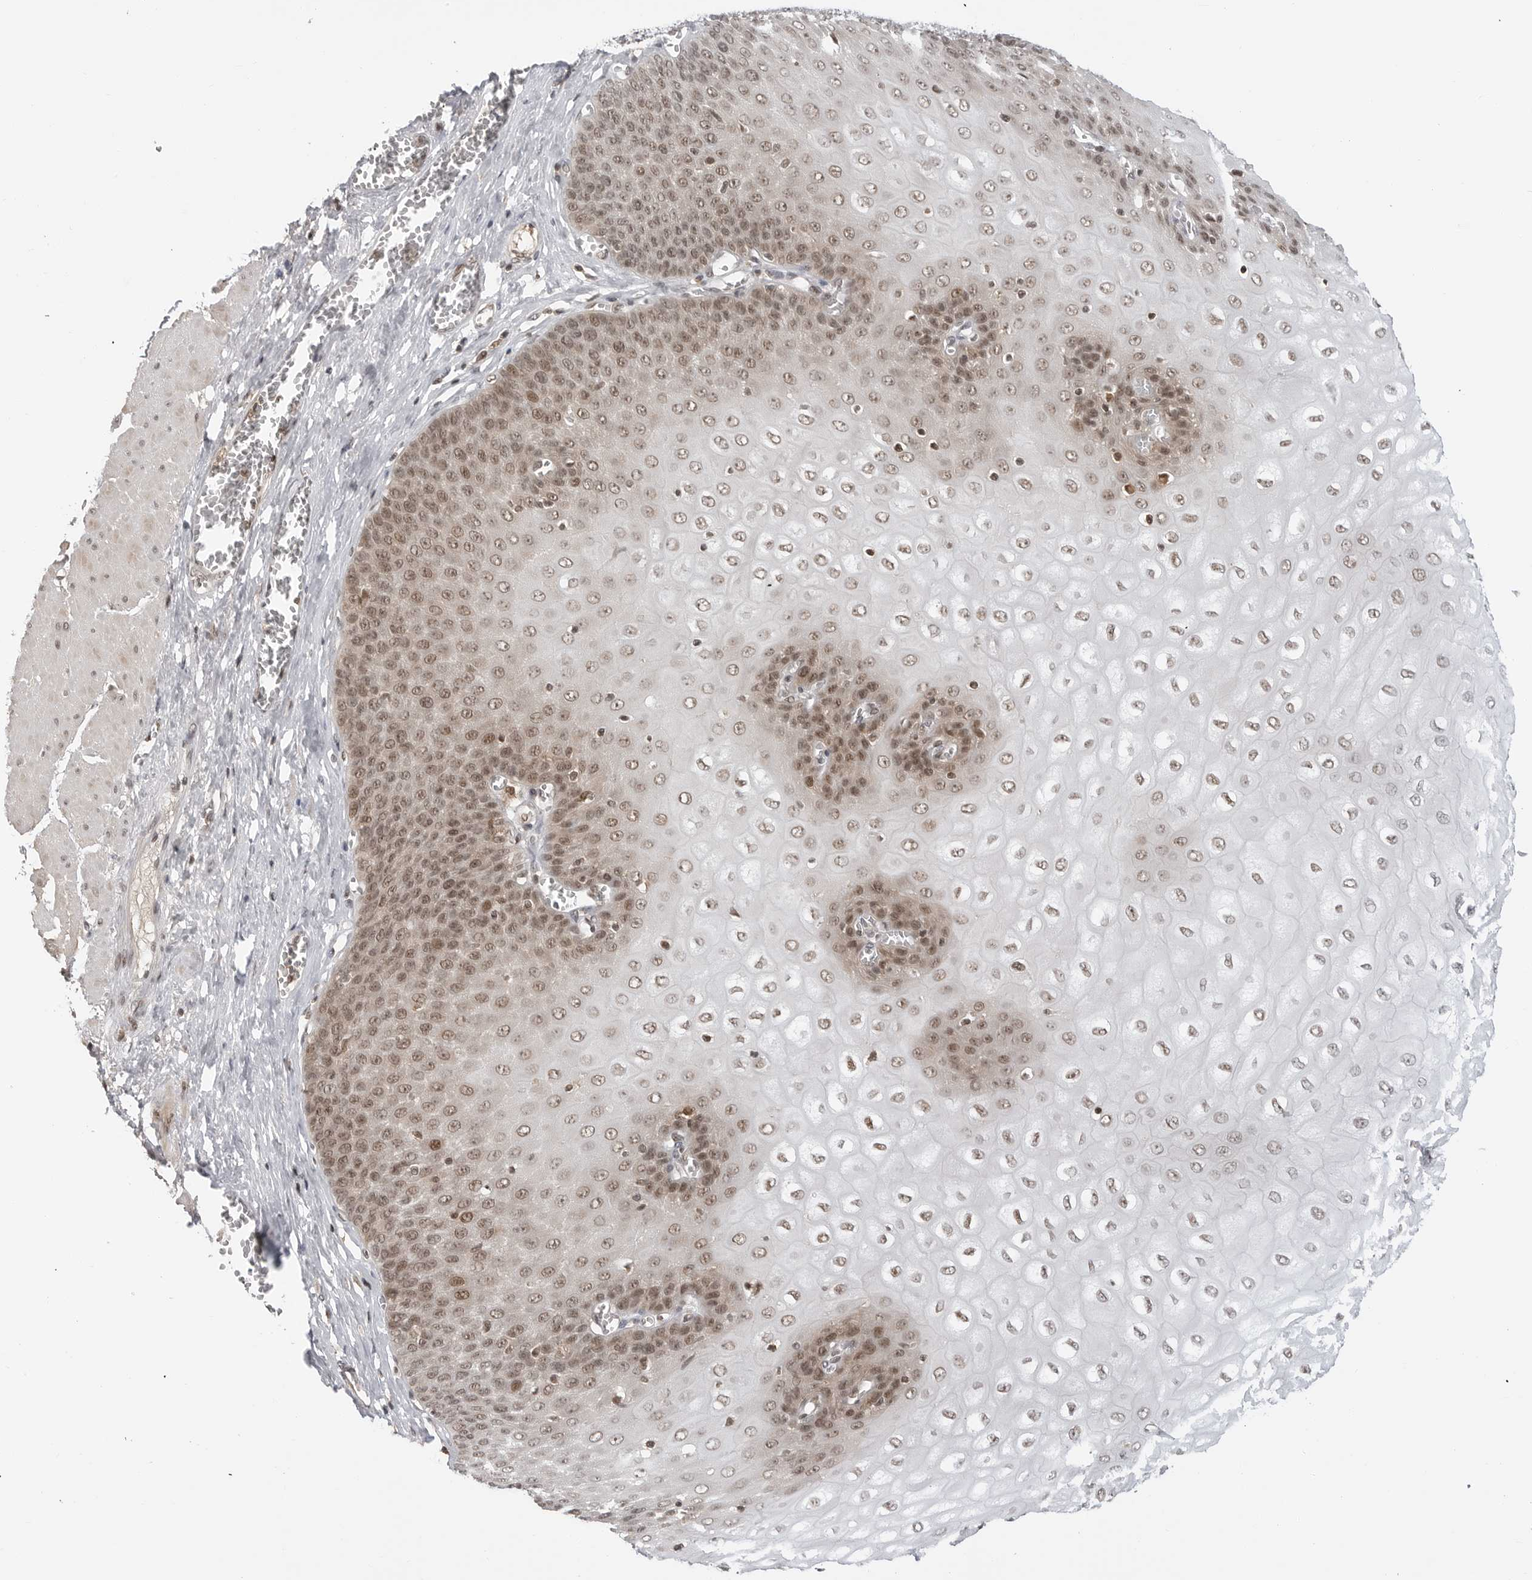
{"staining": {"intensity": "strong", "quantity": "25%-75%", "location": "nuclear"}, "tissue": "esophagus", "cell_type": "Squamous epithelial cells", "image_type": "normal", "snomed": [{"axis": "morphology", "description": "Normal tissue, NOS"}, {"axis": "topography", "description": "Esophagus"}], "caption": "The micrograph exhibits a brown stain indicating the presence of a protein in the nuclear of squamous epithelial cells in esophagus. (Brightfield microscopy of DAB IHC at high magnification).", "gene": "C8orf33", "patient": {"sex": "male", "age": 60}}